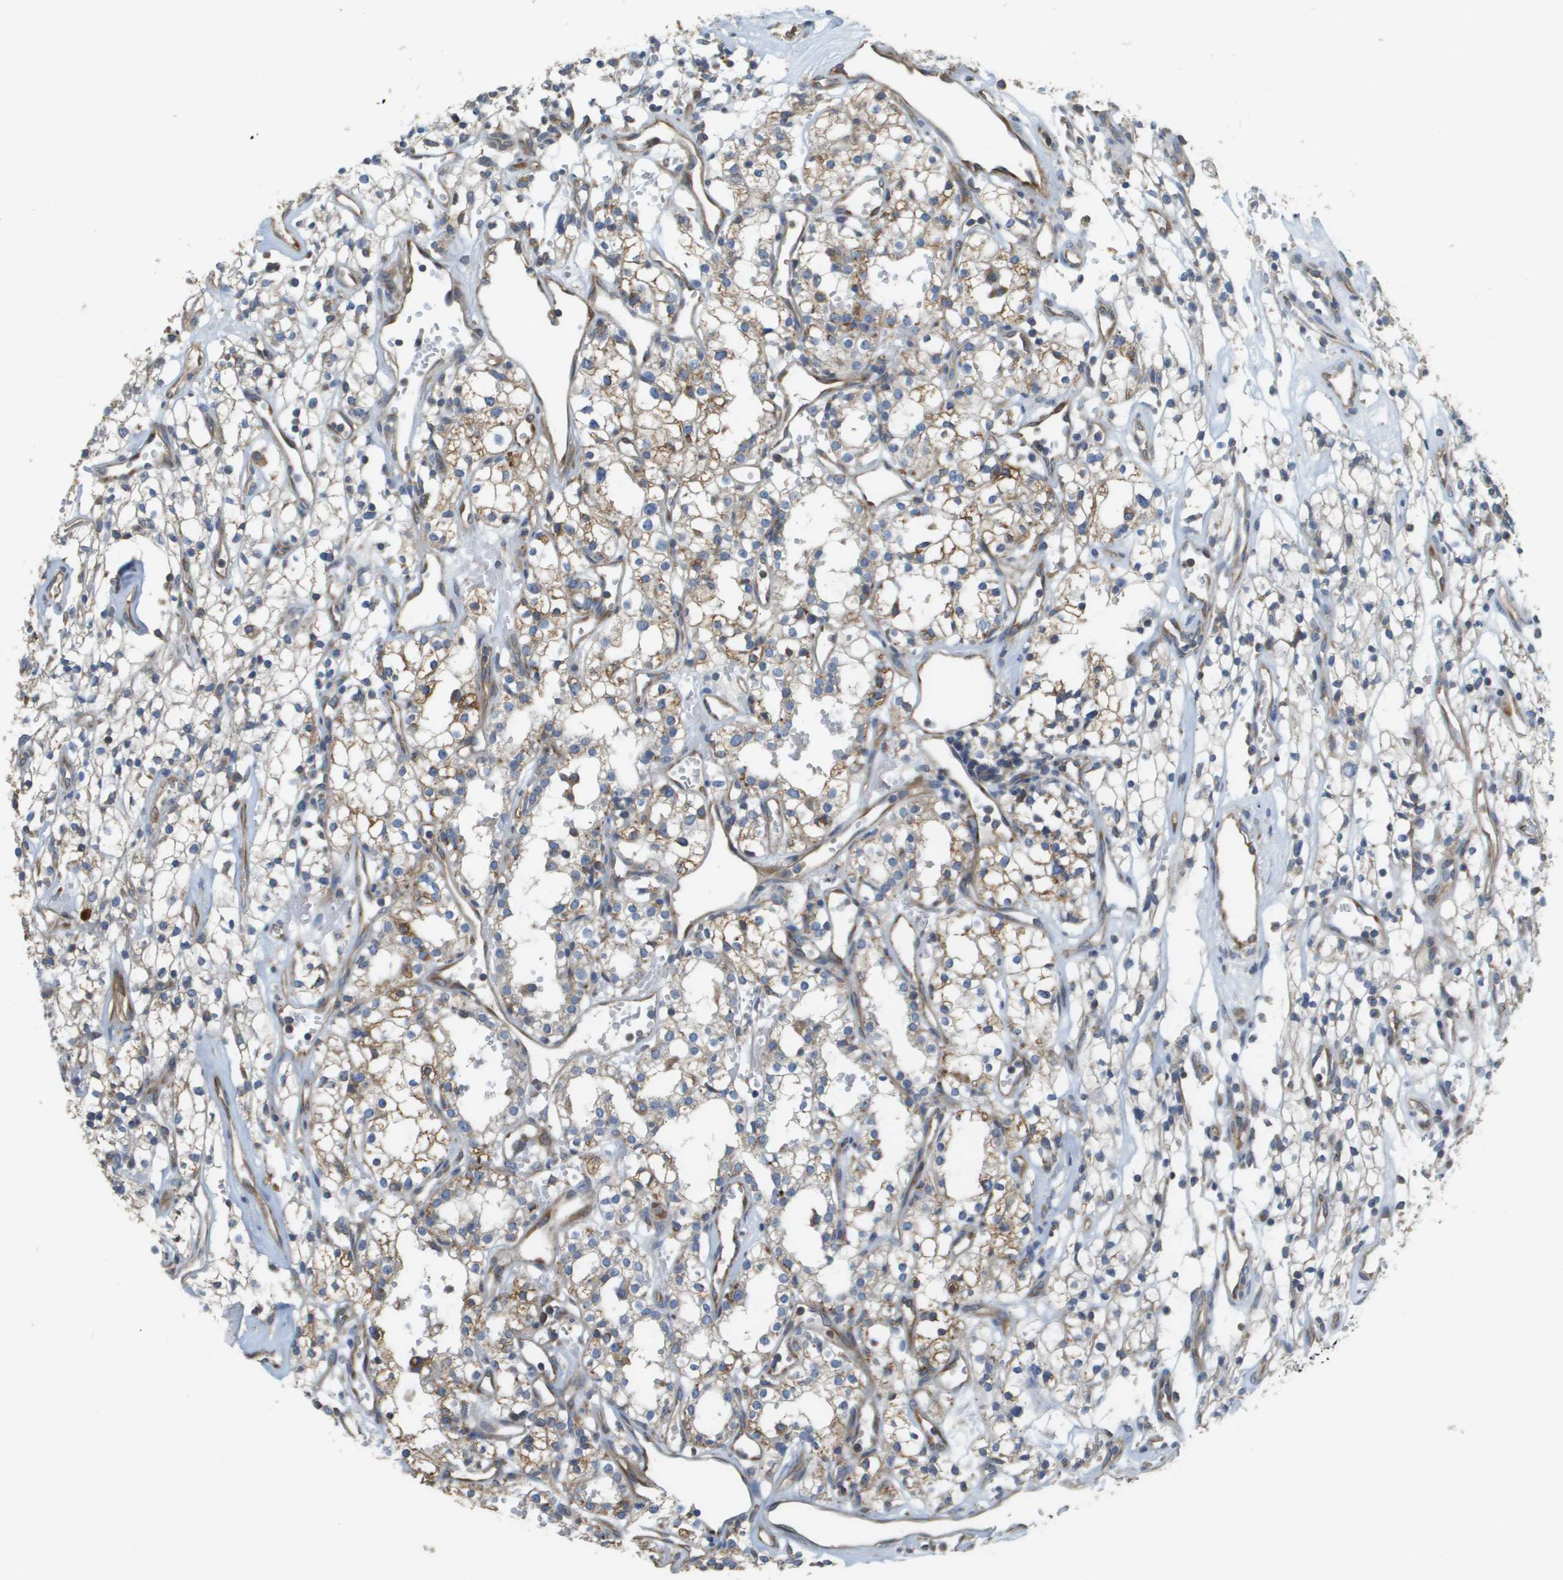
{"staining": {"intensity": "moderate", "quantity": ">75%", "location": "cytoplasmic/membranous"}, "tissue": "renal cancer", "cell_type": "Tumor cells", "image_type": "cancer", "snomed": [{"axis": "morphology", "description": "Adenocarcinoma, NOS"}, {"axis": "topography", "description": "Kidney"}], "caption": "IHC photomicrograph of neoplastic tissue: human renal adenocarcinoma stained using immunohistochemistry exhibits medium levels of moderate protein expression localized specifically in the cytoplasmic/membranous of tumor cells, appearing as a cytoplasmic/membranous brown color.", "gene": "CASP10", "patient": {"sex": "male", "age": 59}}